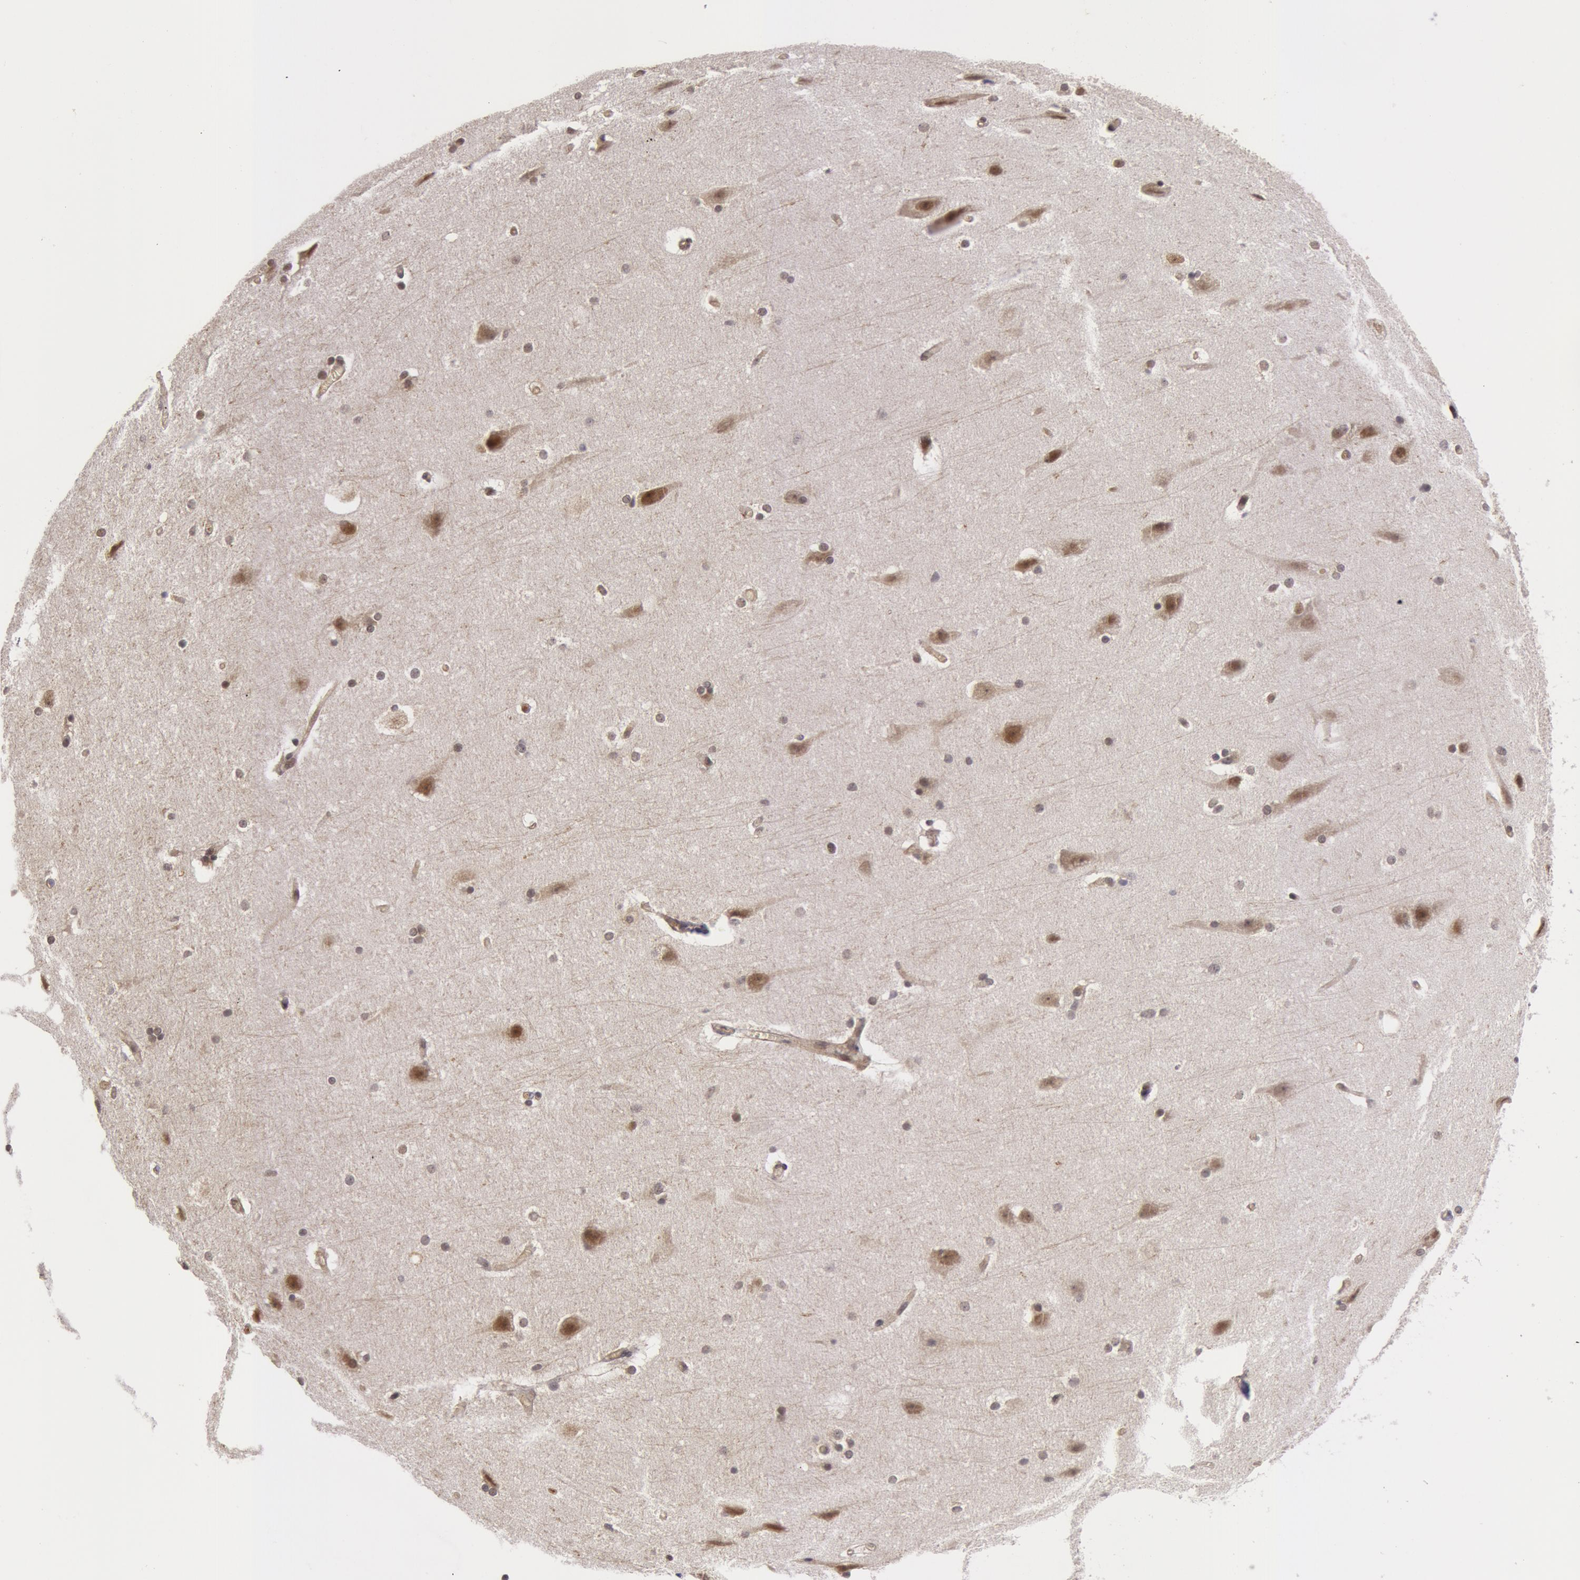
{"staining": {"intensity": "moderate", "quantity": ">75%", "location": "cytoplasmic/membranous"}, "tissue": "cerebral cortex", "cell_type": "Endothelial cells", "image_type": "normal", "snomed": [{"axis": "morphology", "description": "Normal tissue, NOS"}, {"axis": "topography", "description": "Cerebral cortex"}, {"axis": "topography", "description": "Hippocampus"}], "caption": "Protein expression analysis of benign human cerebral cortex reveals moderate cytoplasmic/membranous positivity in about >75% of endothelial cells.", "gene": "SYTL4", "patient": {"sex": "female", "age": 19}}